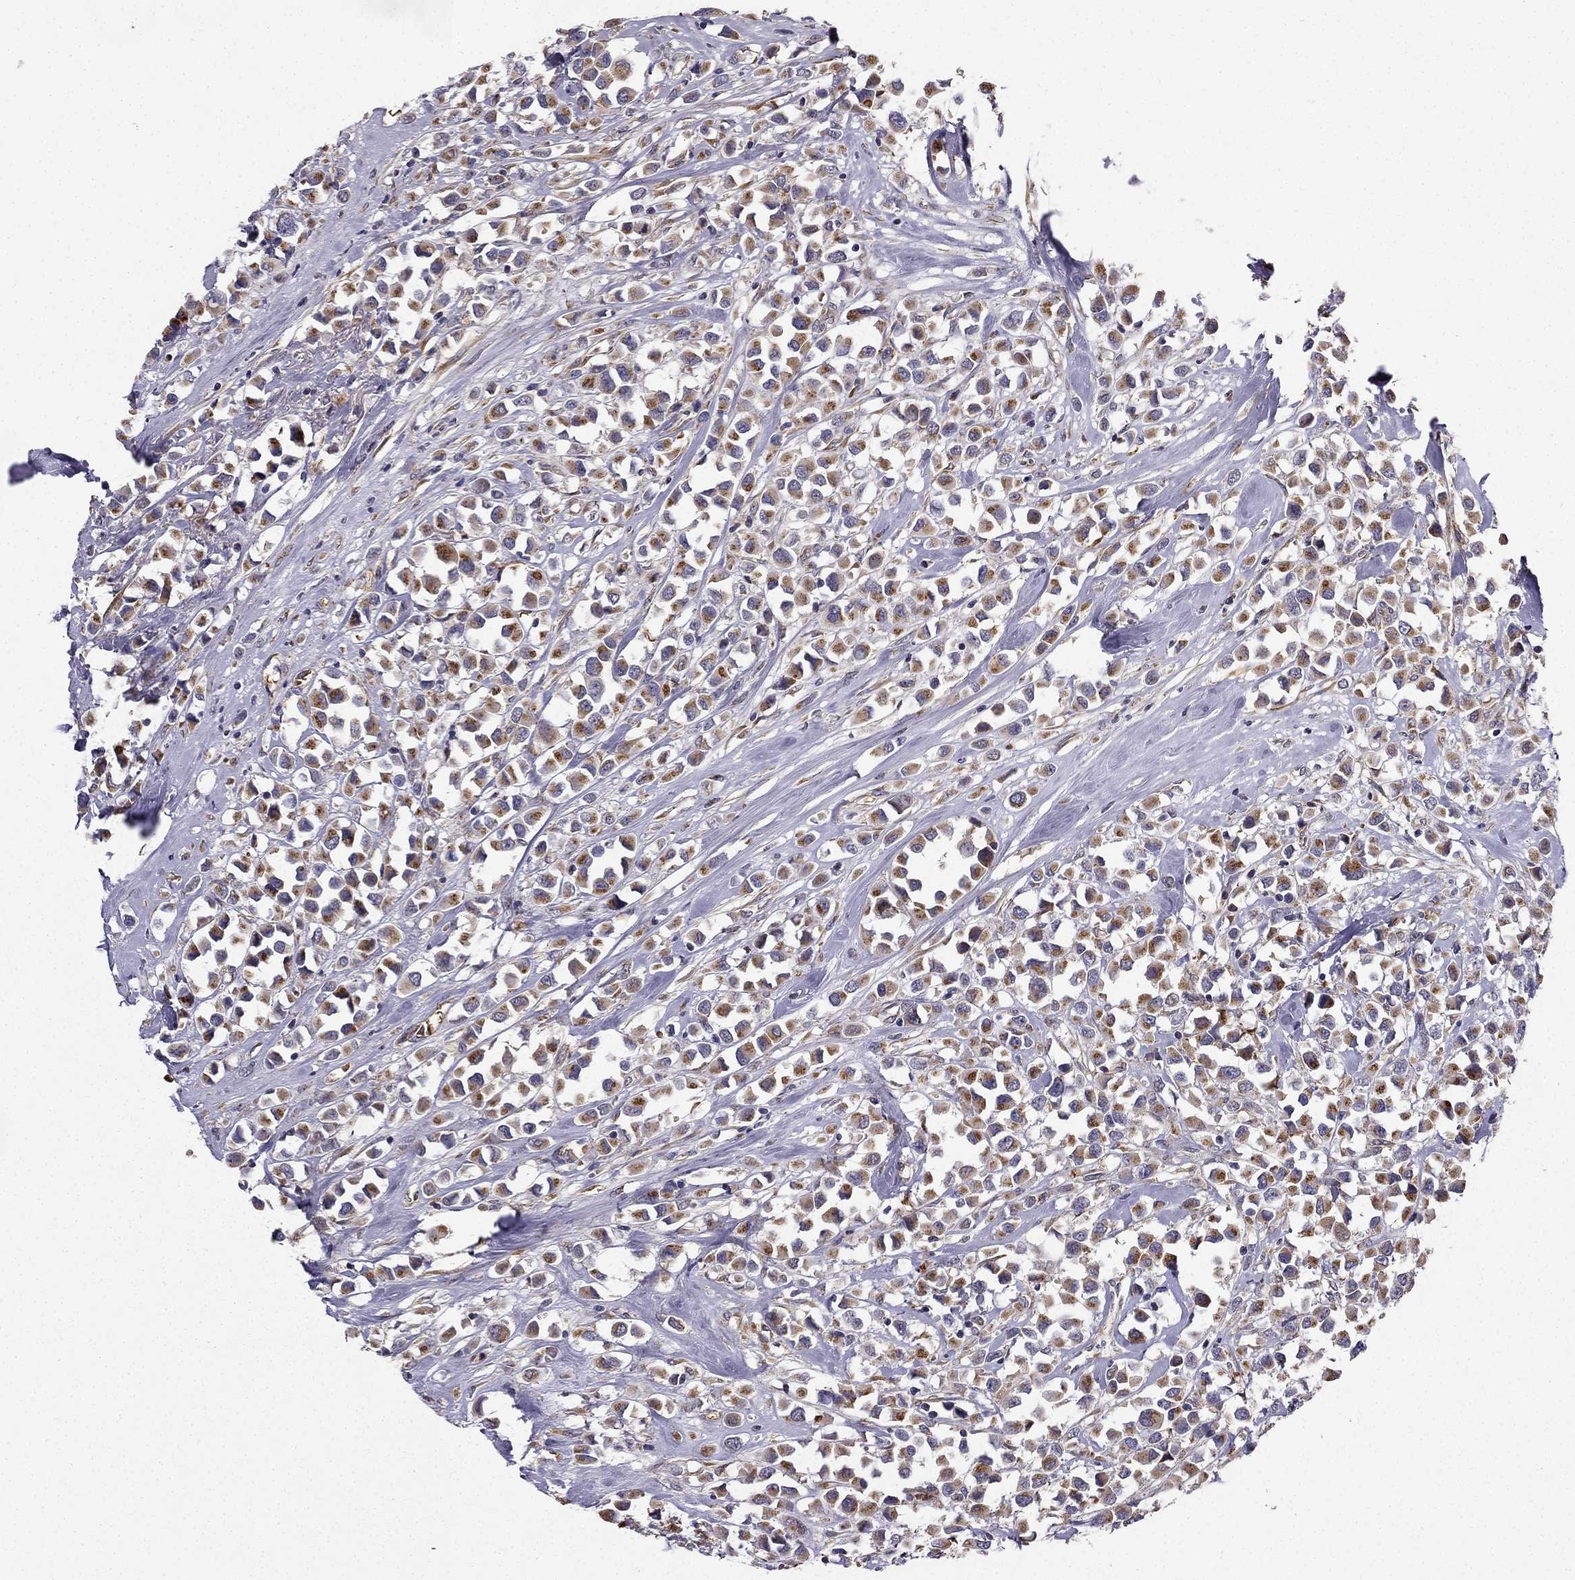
{"staining": {"intensity": "strong", "quantity": ">75%", "location": "cytoplasmic/membranous"}, "tissue": "breast cancer", "cell_type": "Tumor cells", "image_type": "cancer", "snomed": [{"axis": "morphology", "description": "Duct carcinoma"}, {"axis": "topography", "description": "Breast"}], "caption": "Immunohistochemistry (IHC) of breast intraductal carcinoma reveals high levels of strong cytoplasmic/membranous staining in approximately >75% of tumor cells.", "gene": "B4GALT7", "patient": {"sex": "female", "age": 61}}